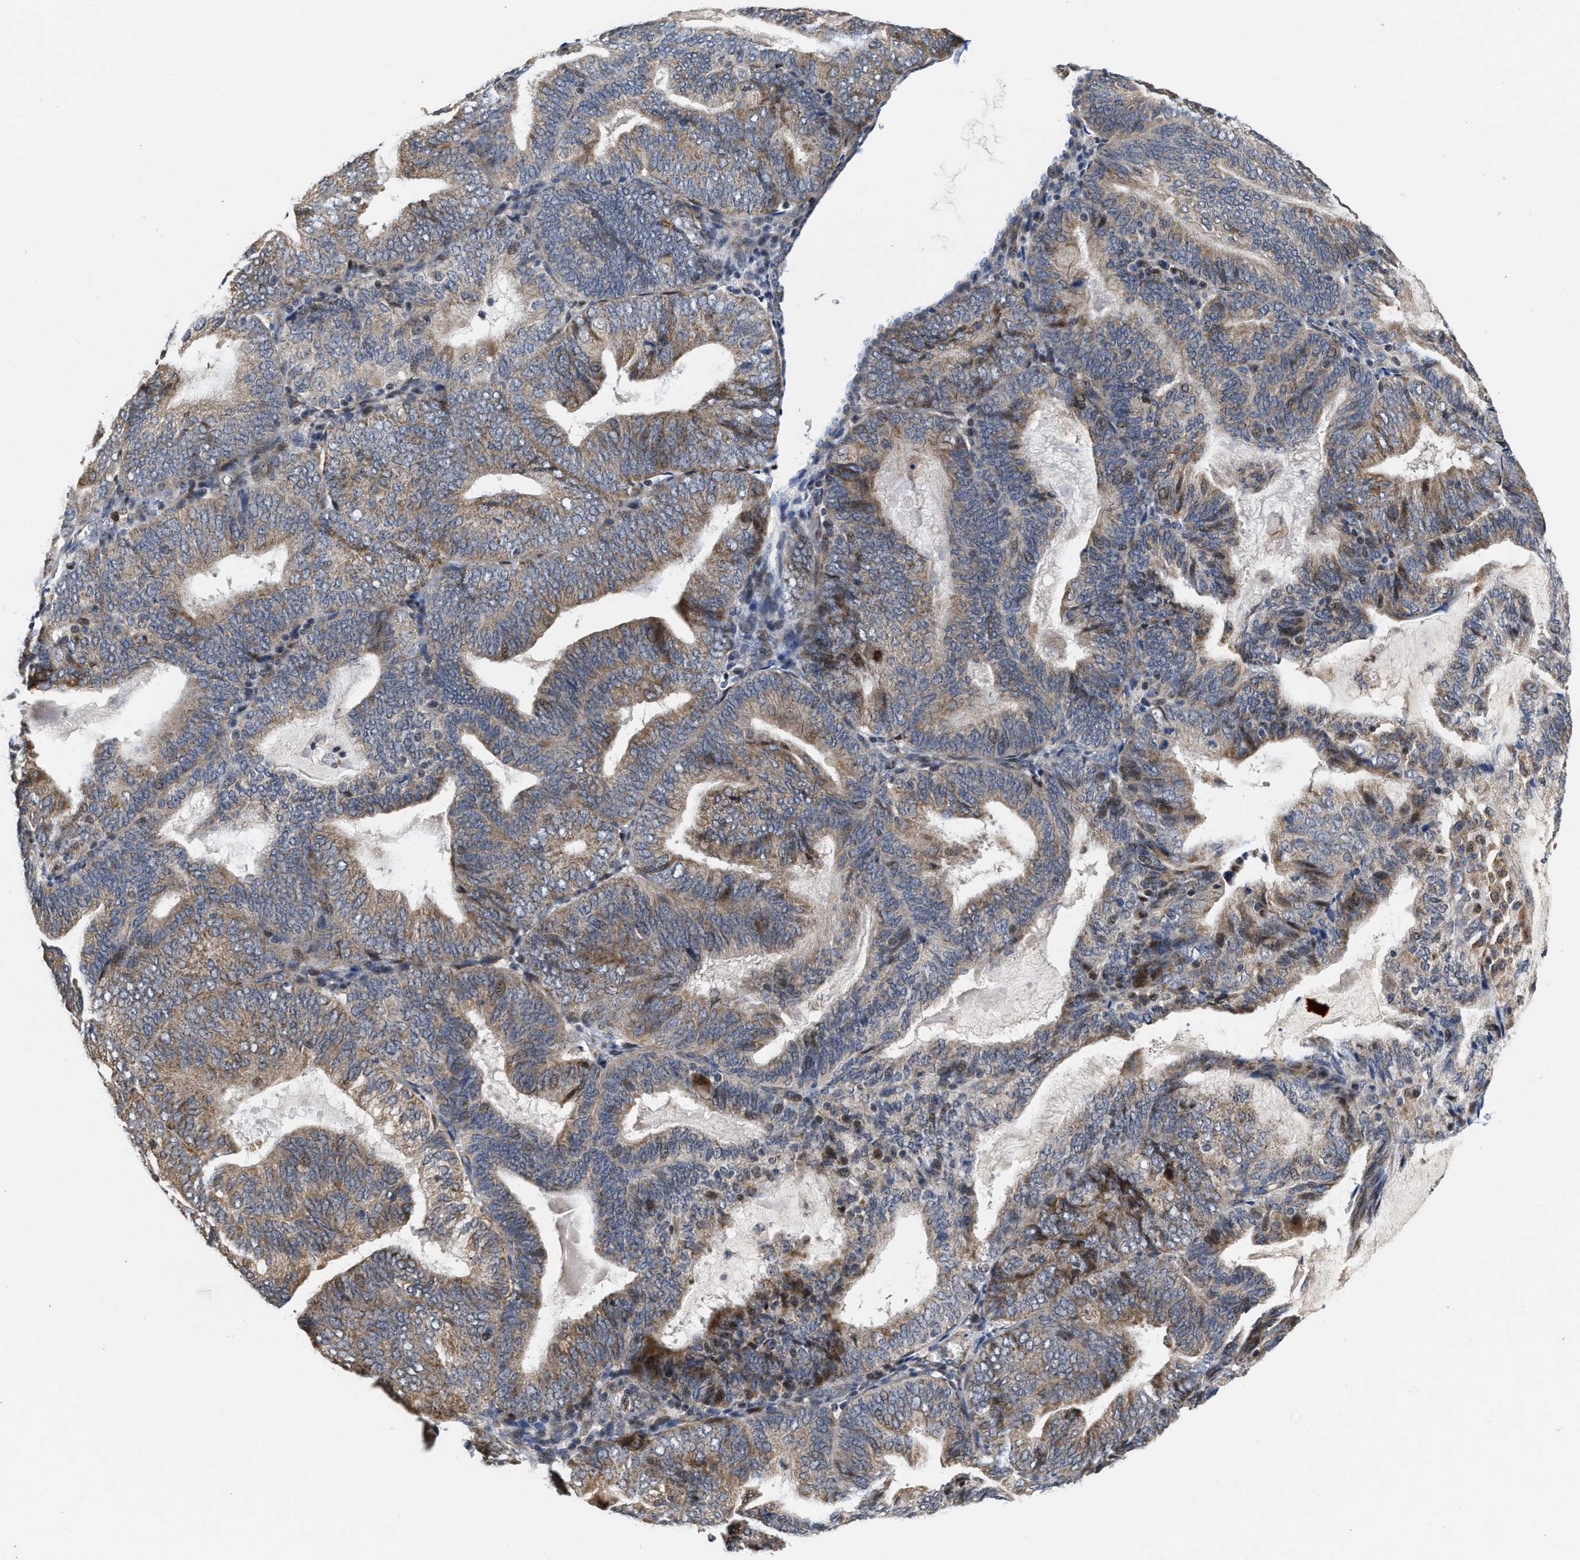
{"staining": {"intensity": "weak", "quantity": "25%-75%", "location": "cytoplasmic/membranous"}, "tissue": "endometrial cancer", "cell_type": "Tumor cells", "image_type": "cancer", "snomed": [{"axis": "morphology", "description": "Adenocarcinoma, NOS"}, {"axis": "topography", "description": "Endometrium"}], "caption": "DAB (3,3'-diaminobenzidine) immunohistochemical staining of human endometrial cancer demonstrates weak cytoplasmic/membranous protein positivity in approximately 25%-75% of tumor cells. The staining was performed using DAB to visualize the protein expression in brown, while the nuclei were stained in blue with hematoxylin (Magnification: 20x).", "gene": "SCYL2", "patient": {"sex": "female", "age": 81}}